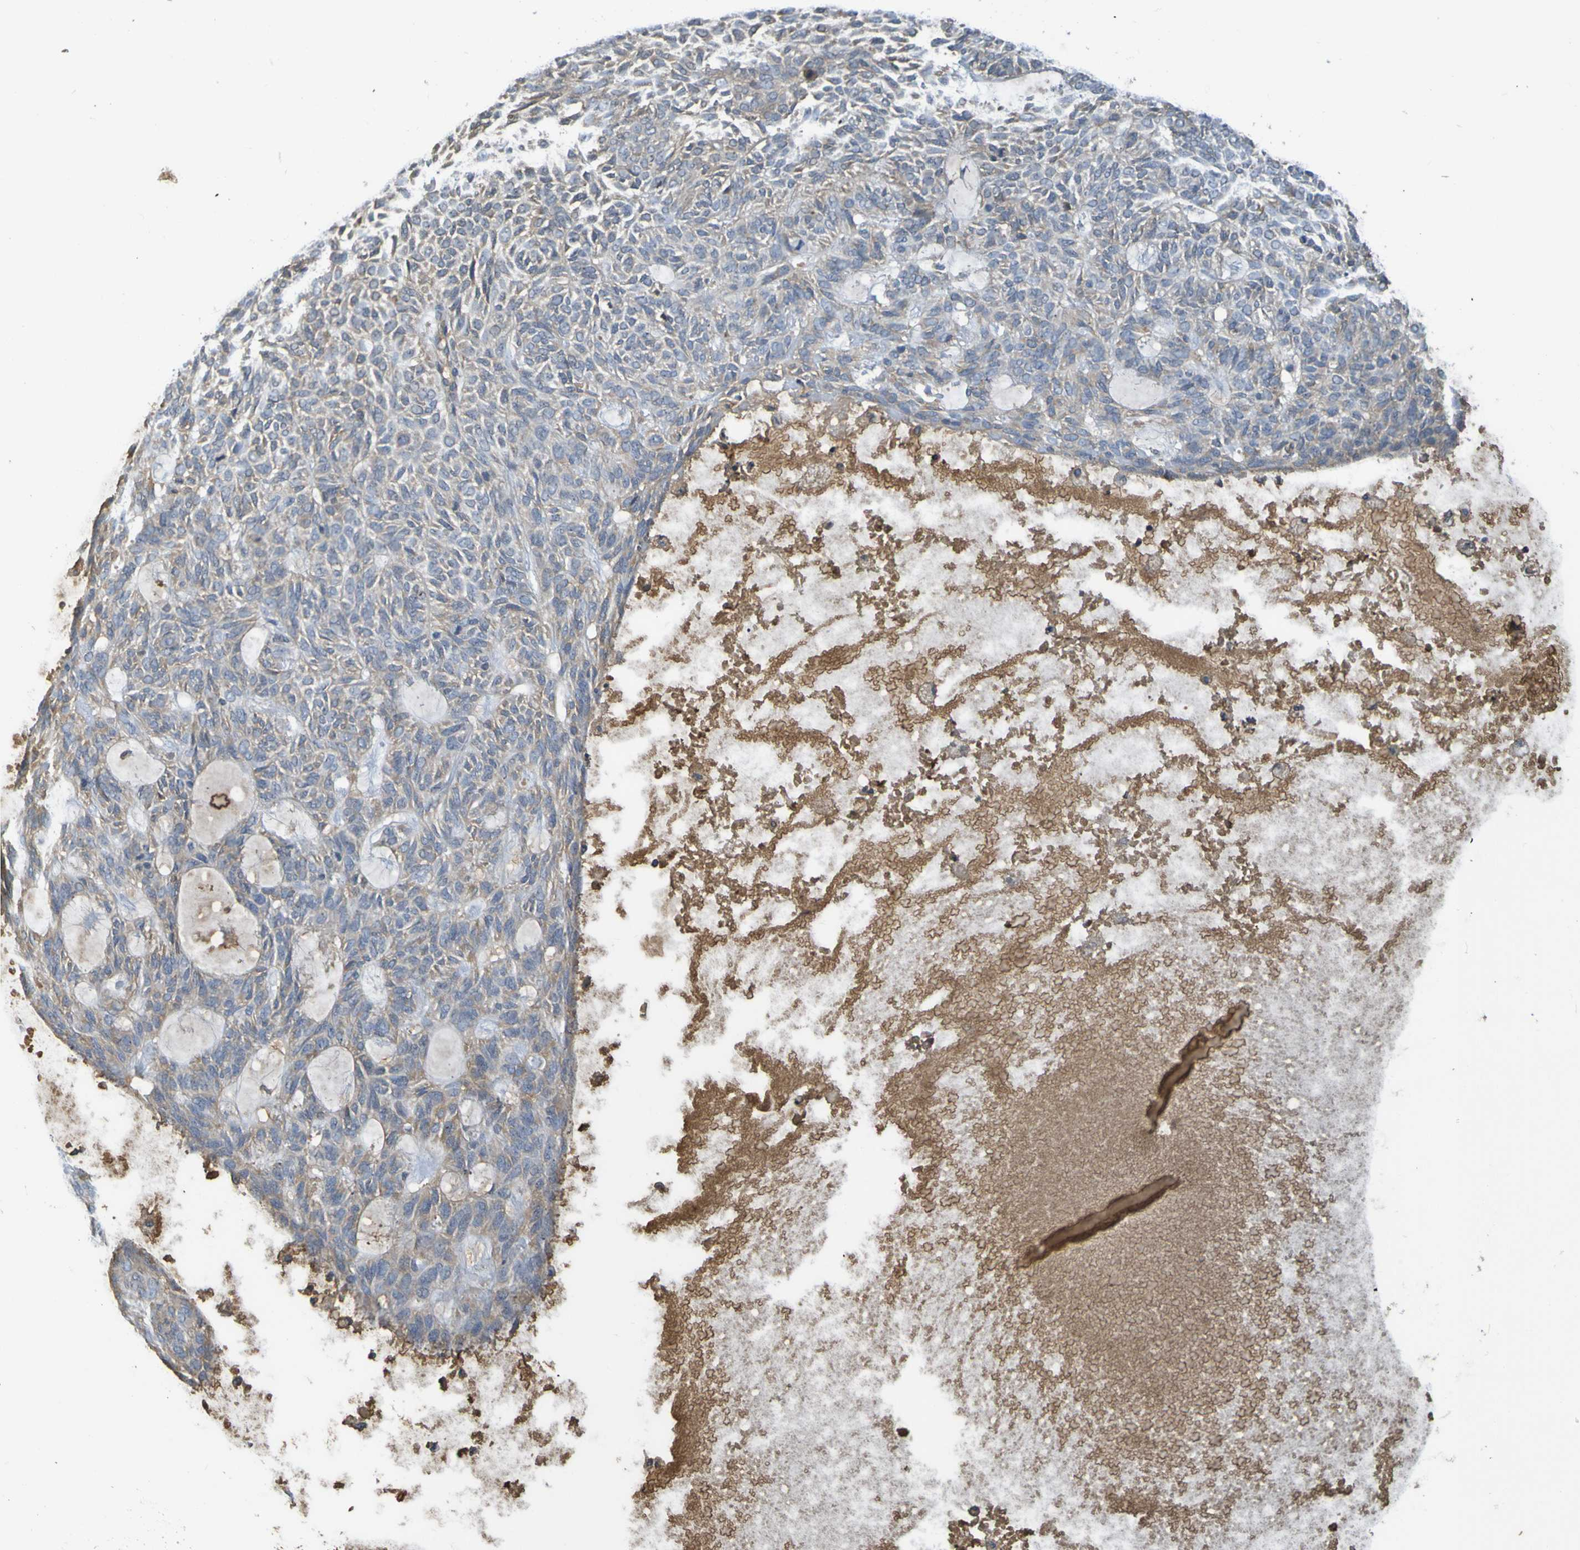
{"staining": {"intensity": "negative", "quantity": "none", "location": "none"}, "tissue": "skin cancer", "cell_type": "Tumor cells", "image_type": "cancer", "snomed": [{"axis": "morphology", "description": "Basal cell carcinoma"}, {"axis": "topography", "description": "Skin"}], "caption": "Image shows no significant protein positivity in tumor cells of basal cell carcinoma (skin).", "gene": "C1QA", "patient": {"sex": "male", "age": 87}}